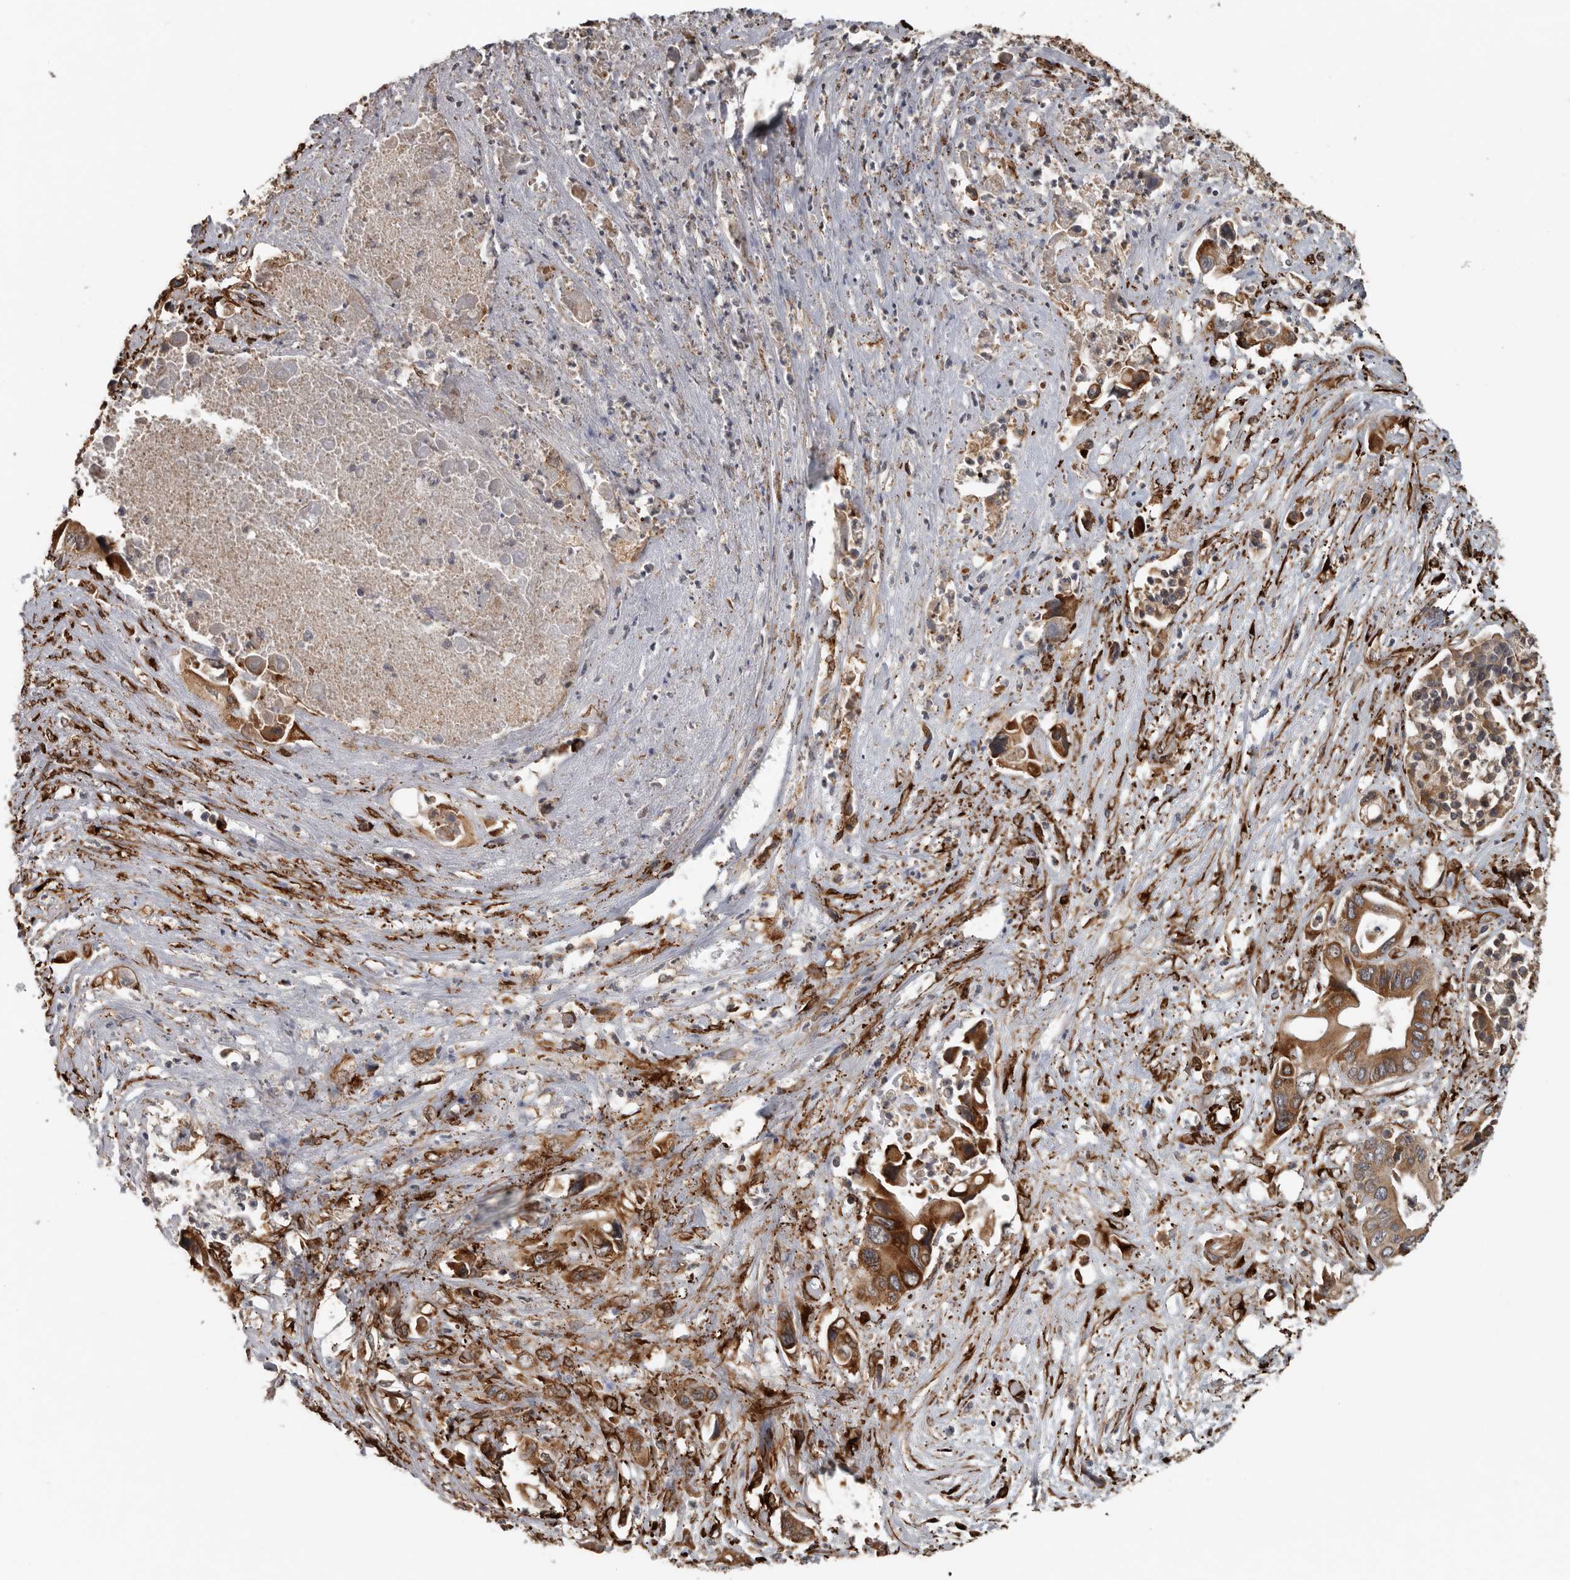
{"staining": {"intensity": "moderate", "quantity": ">75%", "location": "cytoplasmic/membranous"}, "tissue": "pancreatic cancer", "cell_type": "Tumor cells", "image_type": "cancer", "snomed": [{"axis": "morphology", "description": "Adenocarcinoma, NOS"}, {"axis": "topography", "description": "Pancreas"}], "caption": "DAB immunohistochemical staining of human pancreatic adenocarcinoma demonstrates moderate cytoplasmic/membranous protein expression in approximately >75% of tumor cells.", "gene": "CEP350", "patient": {"sex": "male", "age": 66}}